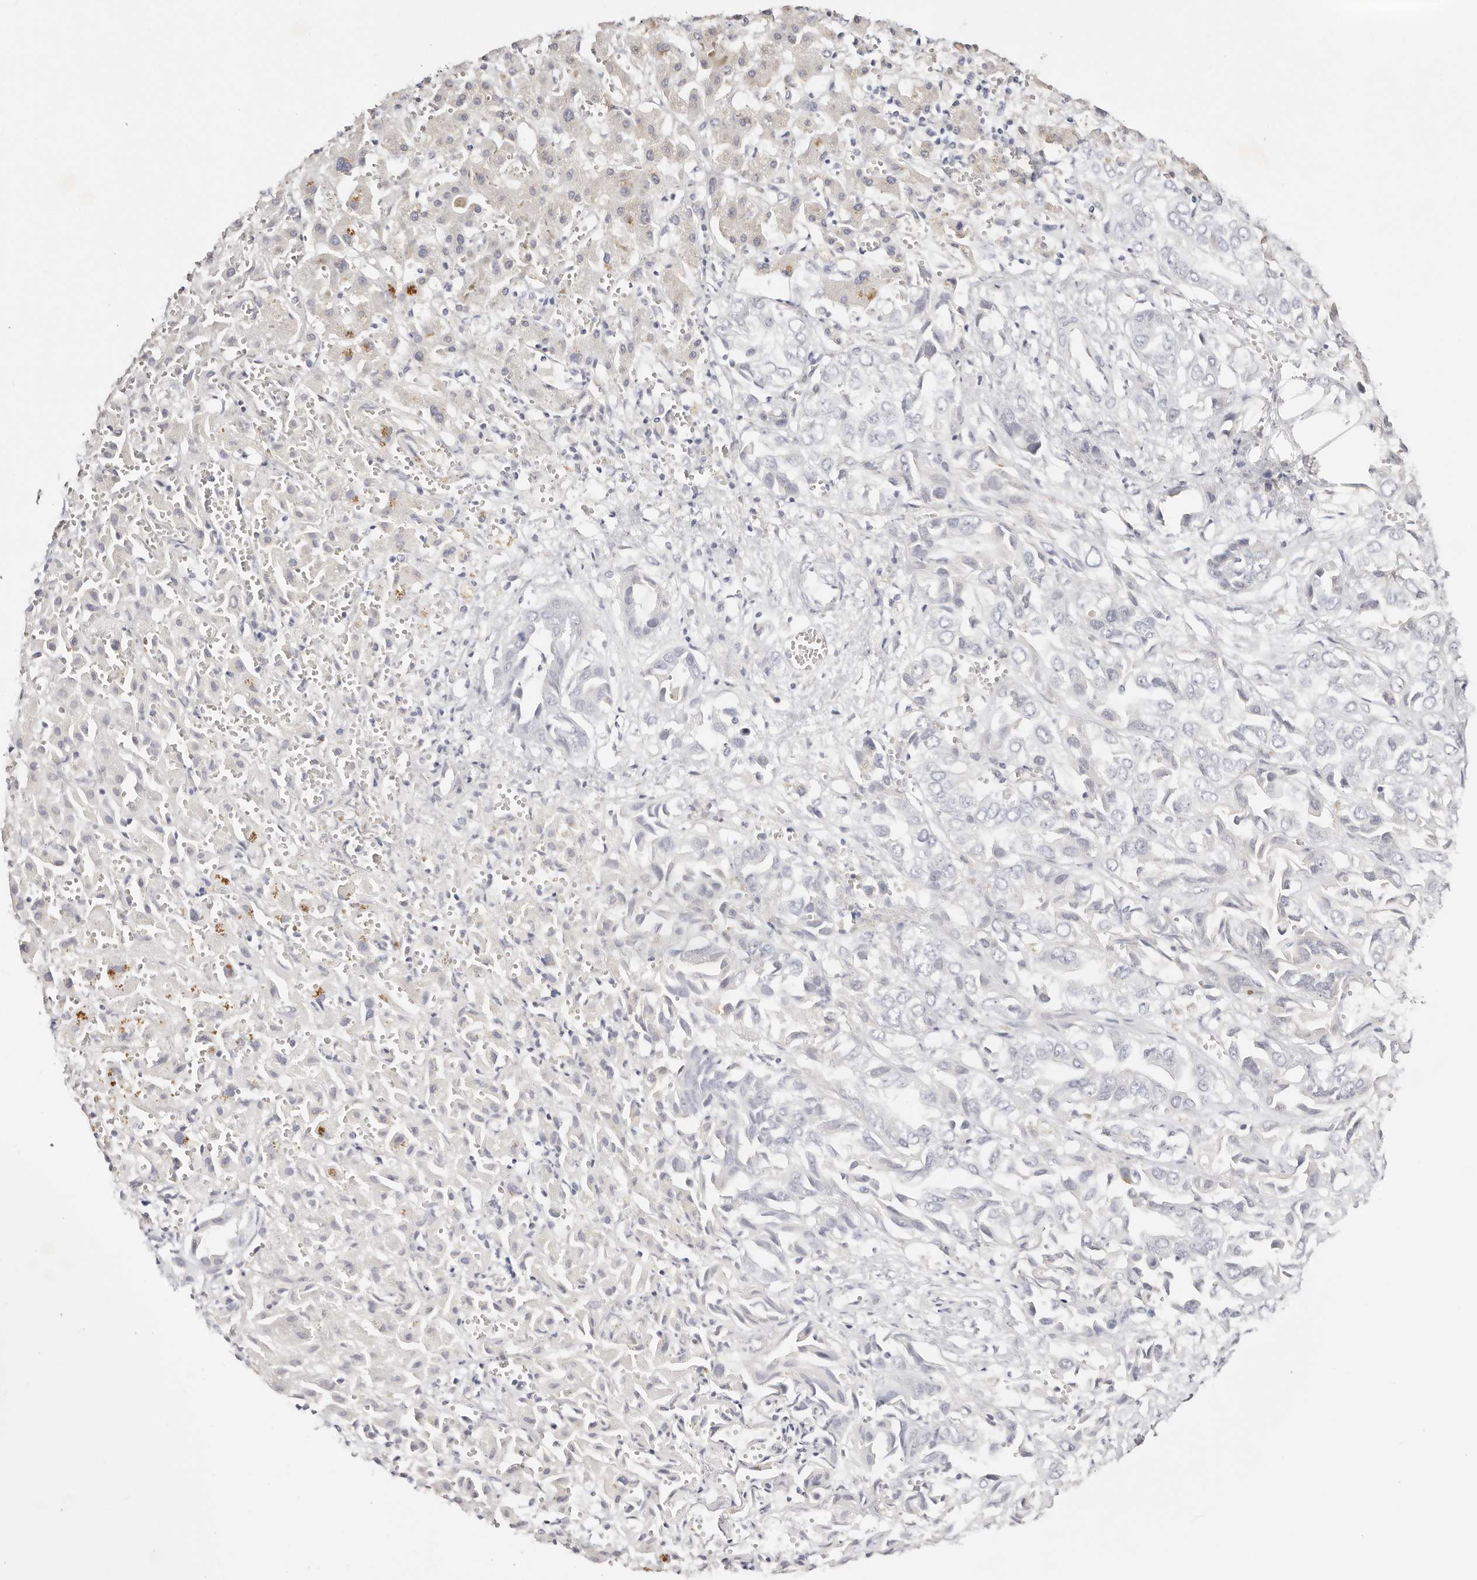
{"staining": {"intensity": "negative", "quantity": "none", "location": "none"}, "tissue": "liver cancer", "cell_type": "Tumor cells", "image_type": "cancer", "snomed": [{"axis": "morphology", "description": "Cholangiocarcinoma"}, {"axis": "topography", "description": "Liver"}], "caption": "Image shows no significant protein positivity in tumor cells of cholangiocarcinoma (liver).", "gene": "DNASE1", "patient": {"sex": "female", "age": 52}}